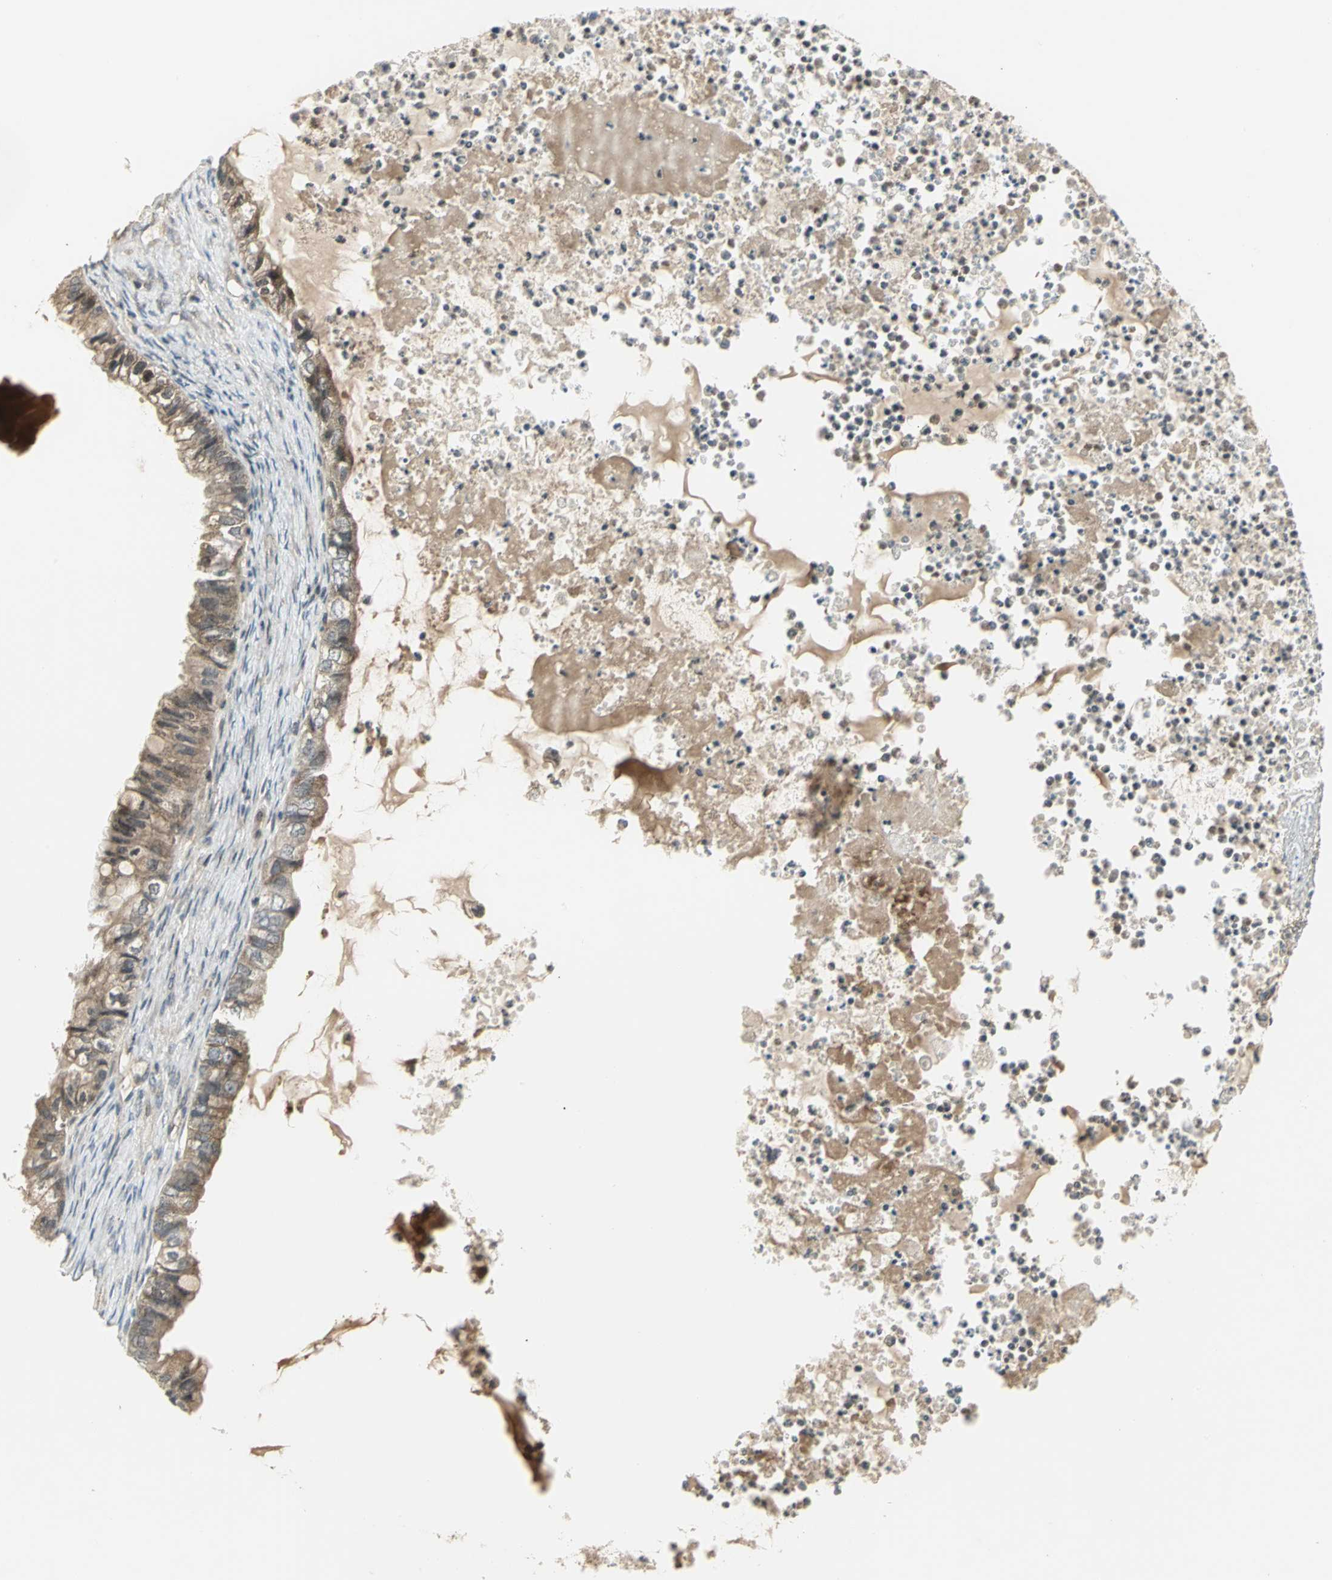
{"staining": {"intensity": "moderate", "quantity": ">75%", "location": "cytoplasmic/membranous"}, "tissue": "ovarian cancer", "cell_type": "Tumor cells", "image_type": "cancer", "snomed": [{"axis": "morphology", "description": "Cystadenocarcinoma, mucinous, NOS"}, {"axis": "topography", "description": "Ovary"}], "caption": "Immunohistochemistry (DAB (3,3'-diaminobenzidine)) staining of ovarian mucinous cystadenocarcinoma shows moderate cytoplasmic/membranous protein positivity in about >75% of tumor cells.", "gene": "MAPK8IP3", "patient": {"sex": "female", "age": 80}}